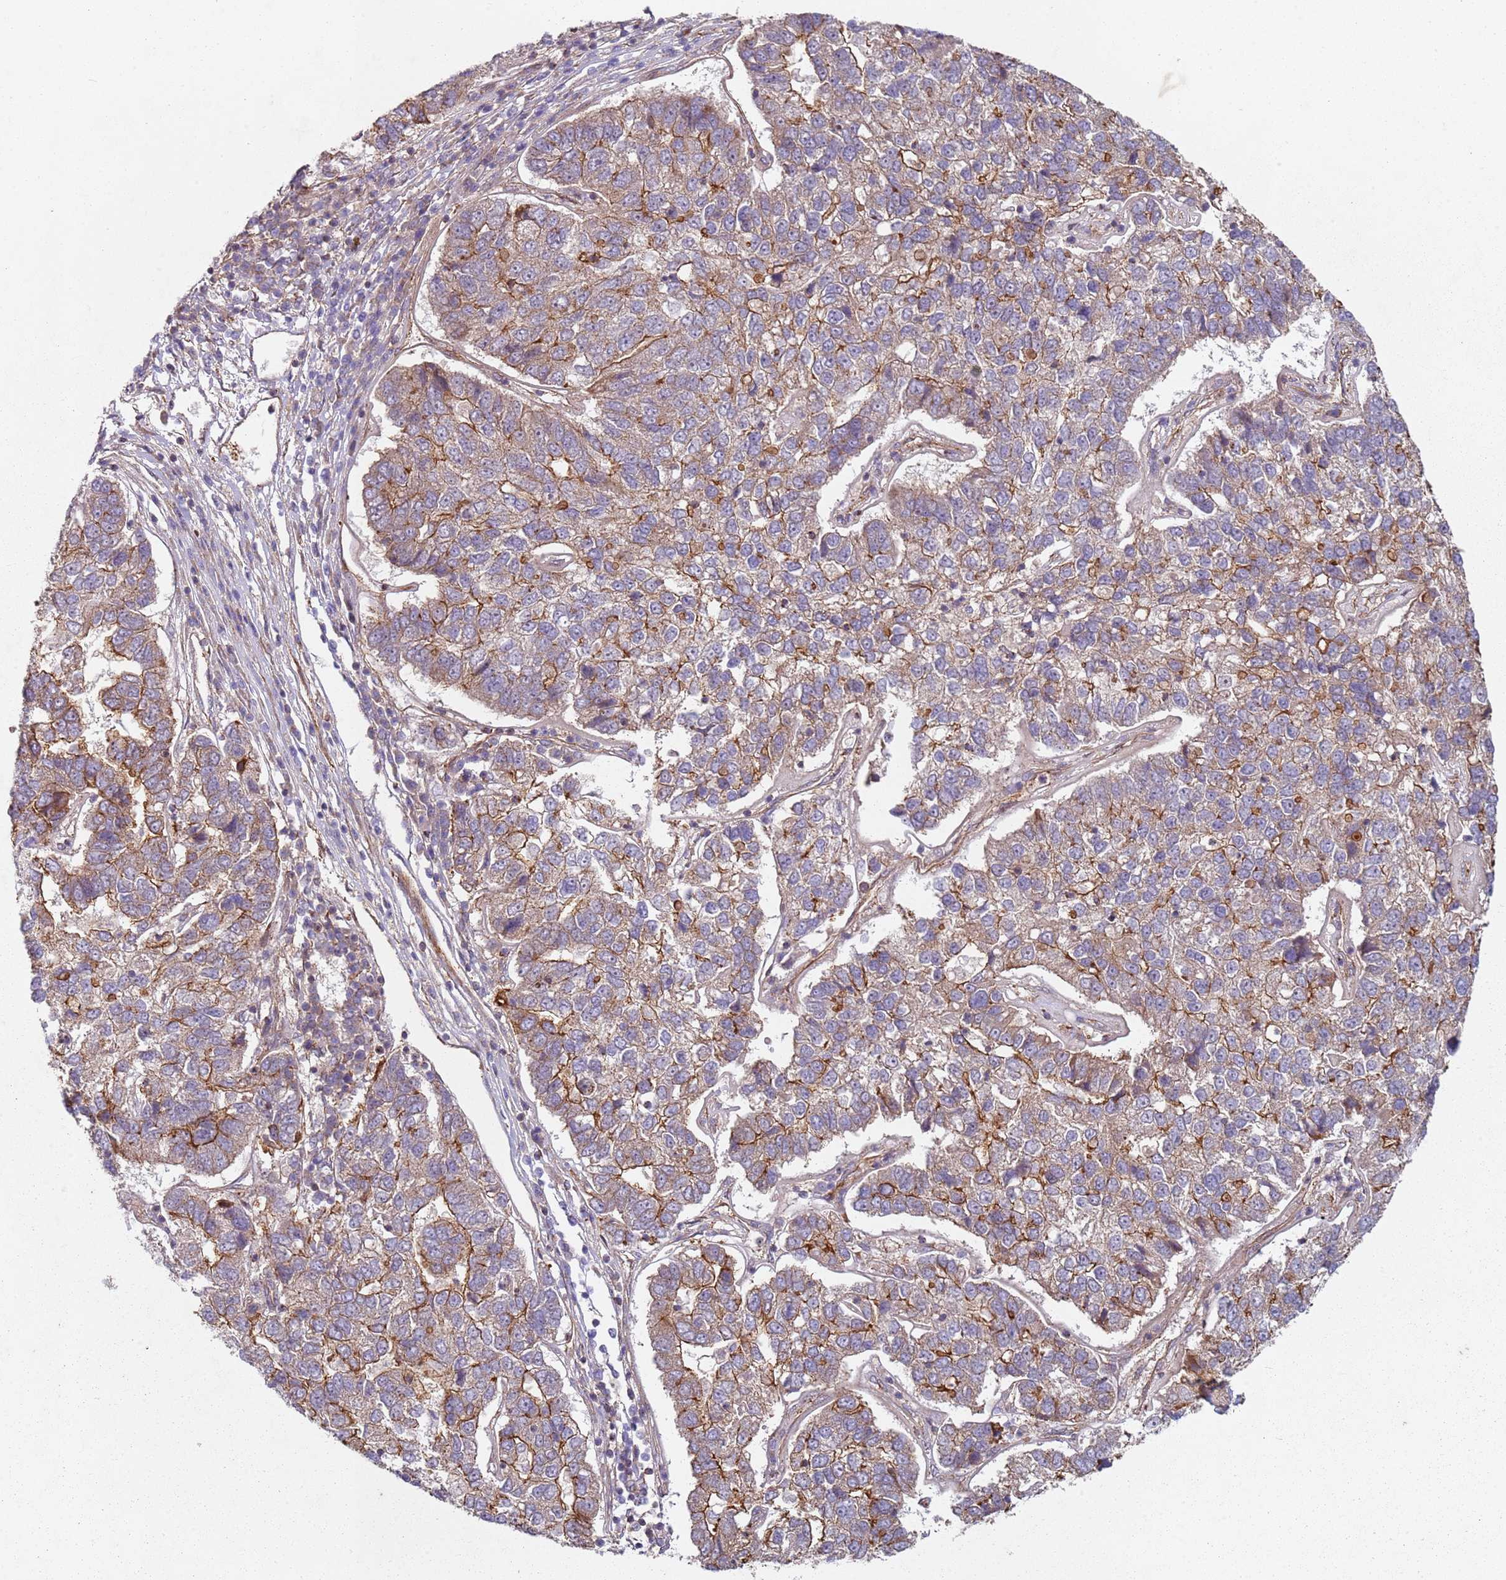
{"staining": {"intensity": "moderate", "quantity": "25%-75%", "location": "cytoplasmic/membranous"}, "tissue": "pancreatic cancer", "cell_type": "Tumor cells", "image_type": "cancer", "snomed": [{"axis": "morphology", "description": "Adenocarcinoma, NOS"}, {"axis": "topography", "description": "Pancreas"}], "caption": "Adenocarcinoma (pancreatic) tissue displays moderate cytoplasmic/membranous positivity in about 25%-75% of tumor cells, visualized by immunohistochemistry. (DAB (3,3'-diaminobenzidine) = brown stain, brightfield microscopy at high magnification).", "gene": "C2CD4B", "patient": {"sex": "female", "age": 61}}